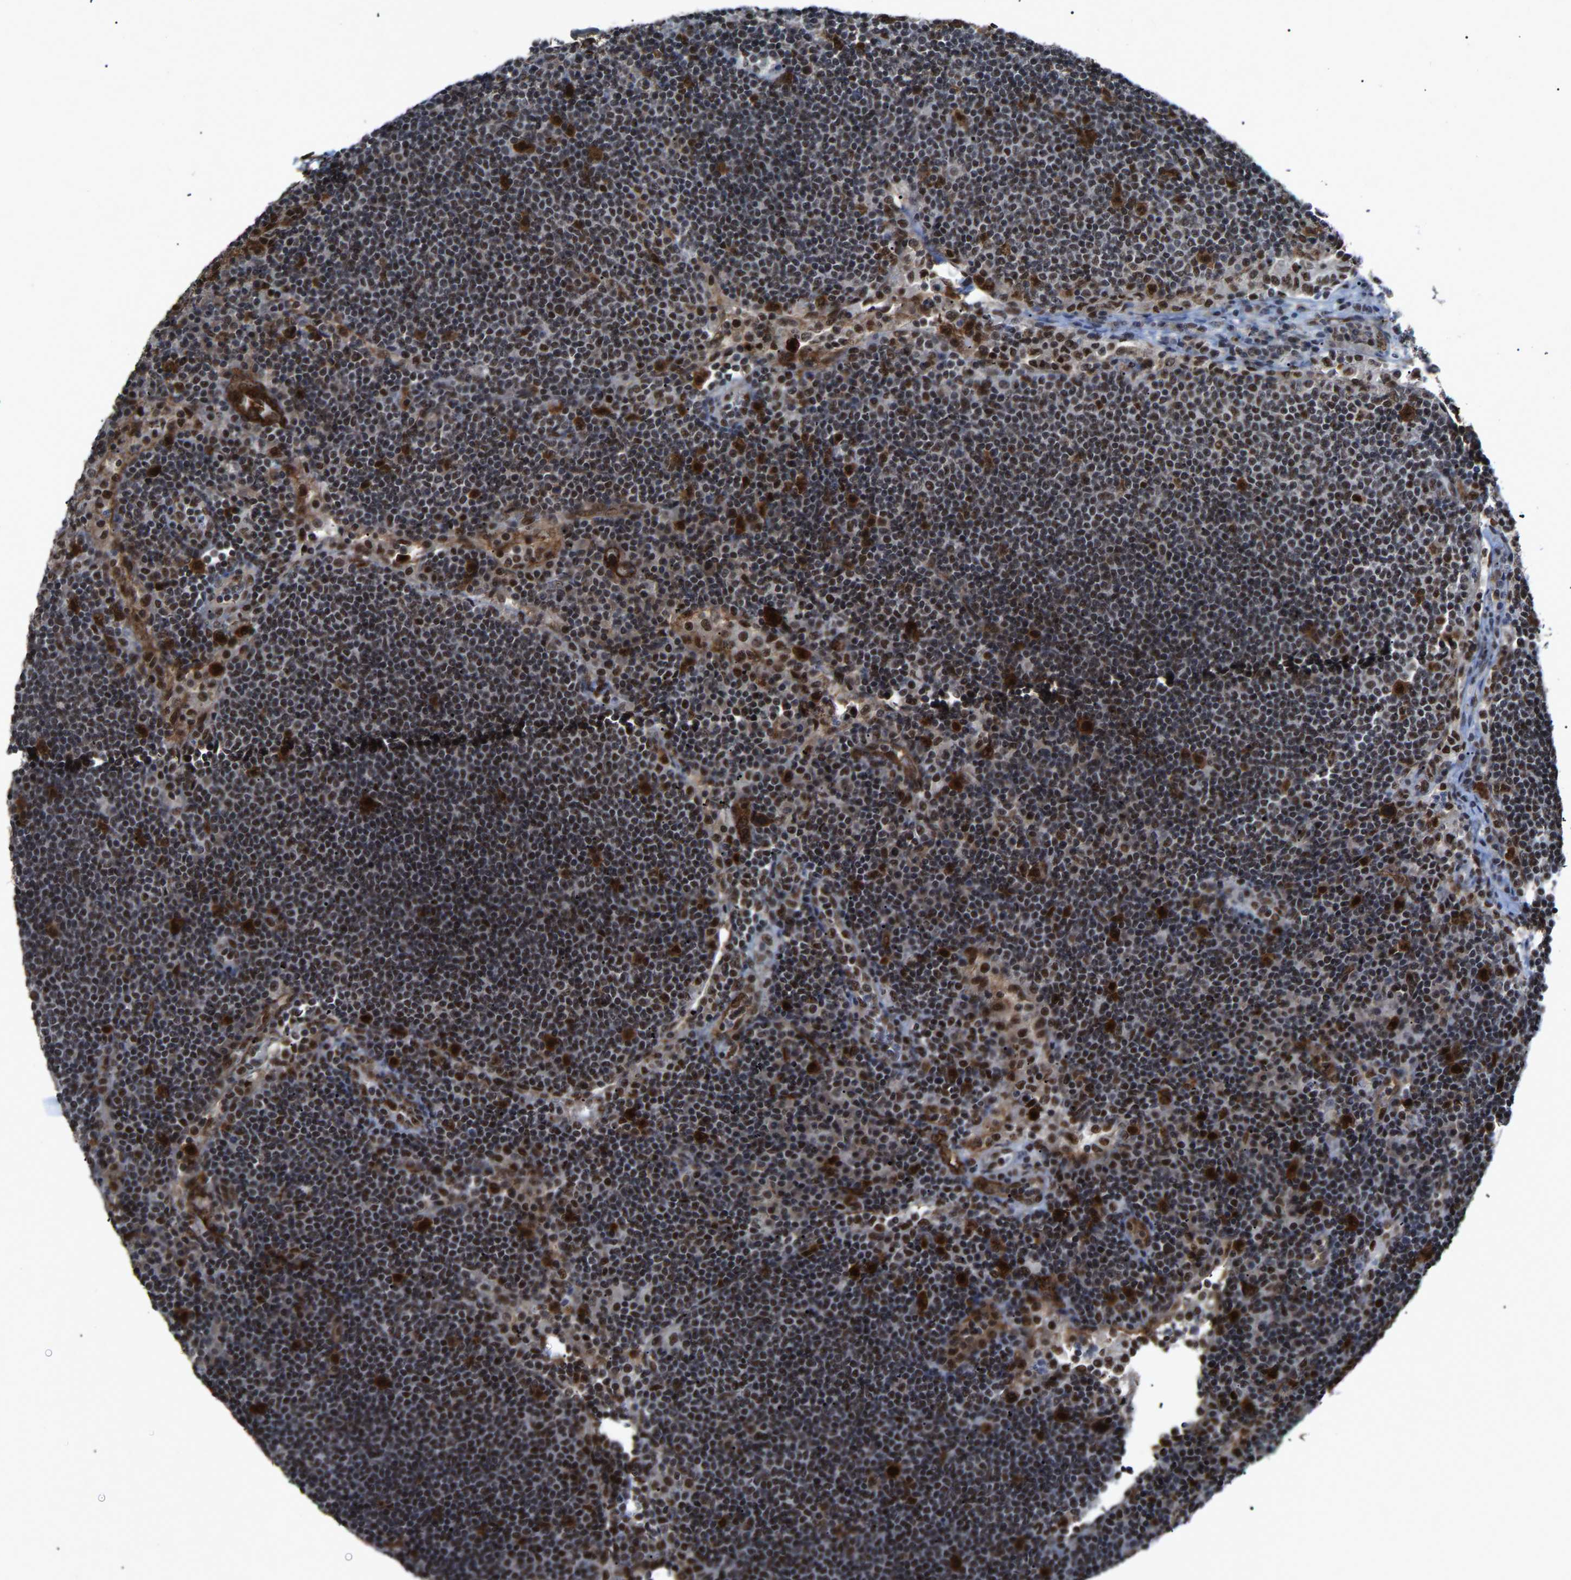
{"staining": {"intensity": "strong", "quantity": ">75%", "location": "nuclear"}, "tissue": "lymph node", "cell_type": "Germinal center cells", "image_type": "normal", "snomed": [{"axis": "morphology", "description": "Normal tissue, NOS"}, {"axis": "topography", "description": "Lymph node"}], "caption": "Protein staining of normal lymph node displays strong nuclear expression in approximately >75% of germinal center cells. (Stains: DAB in brown, nuclei in blue, Microscopy: brightfield microscopy at high magnification).", "gene": "DDX5", "patient": {"sex": "female", "age": 53}}